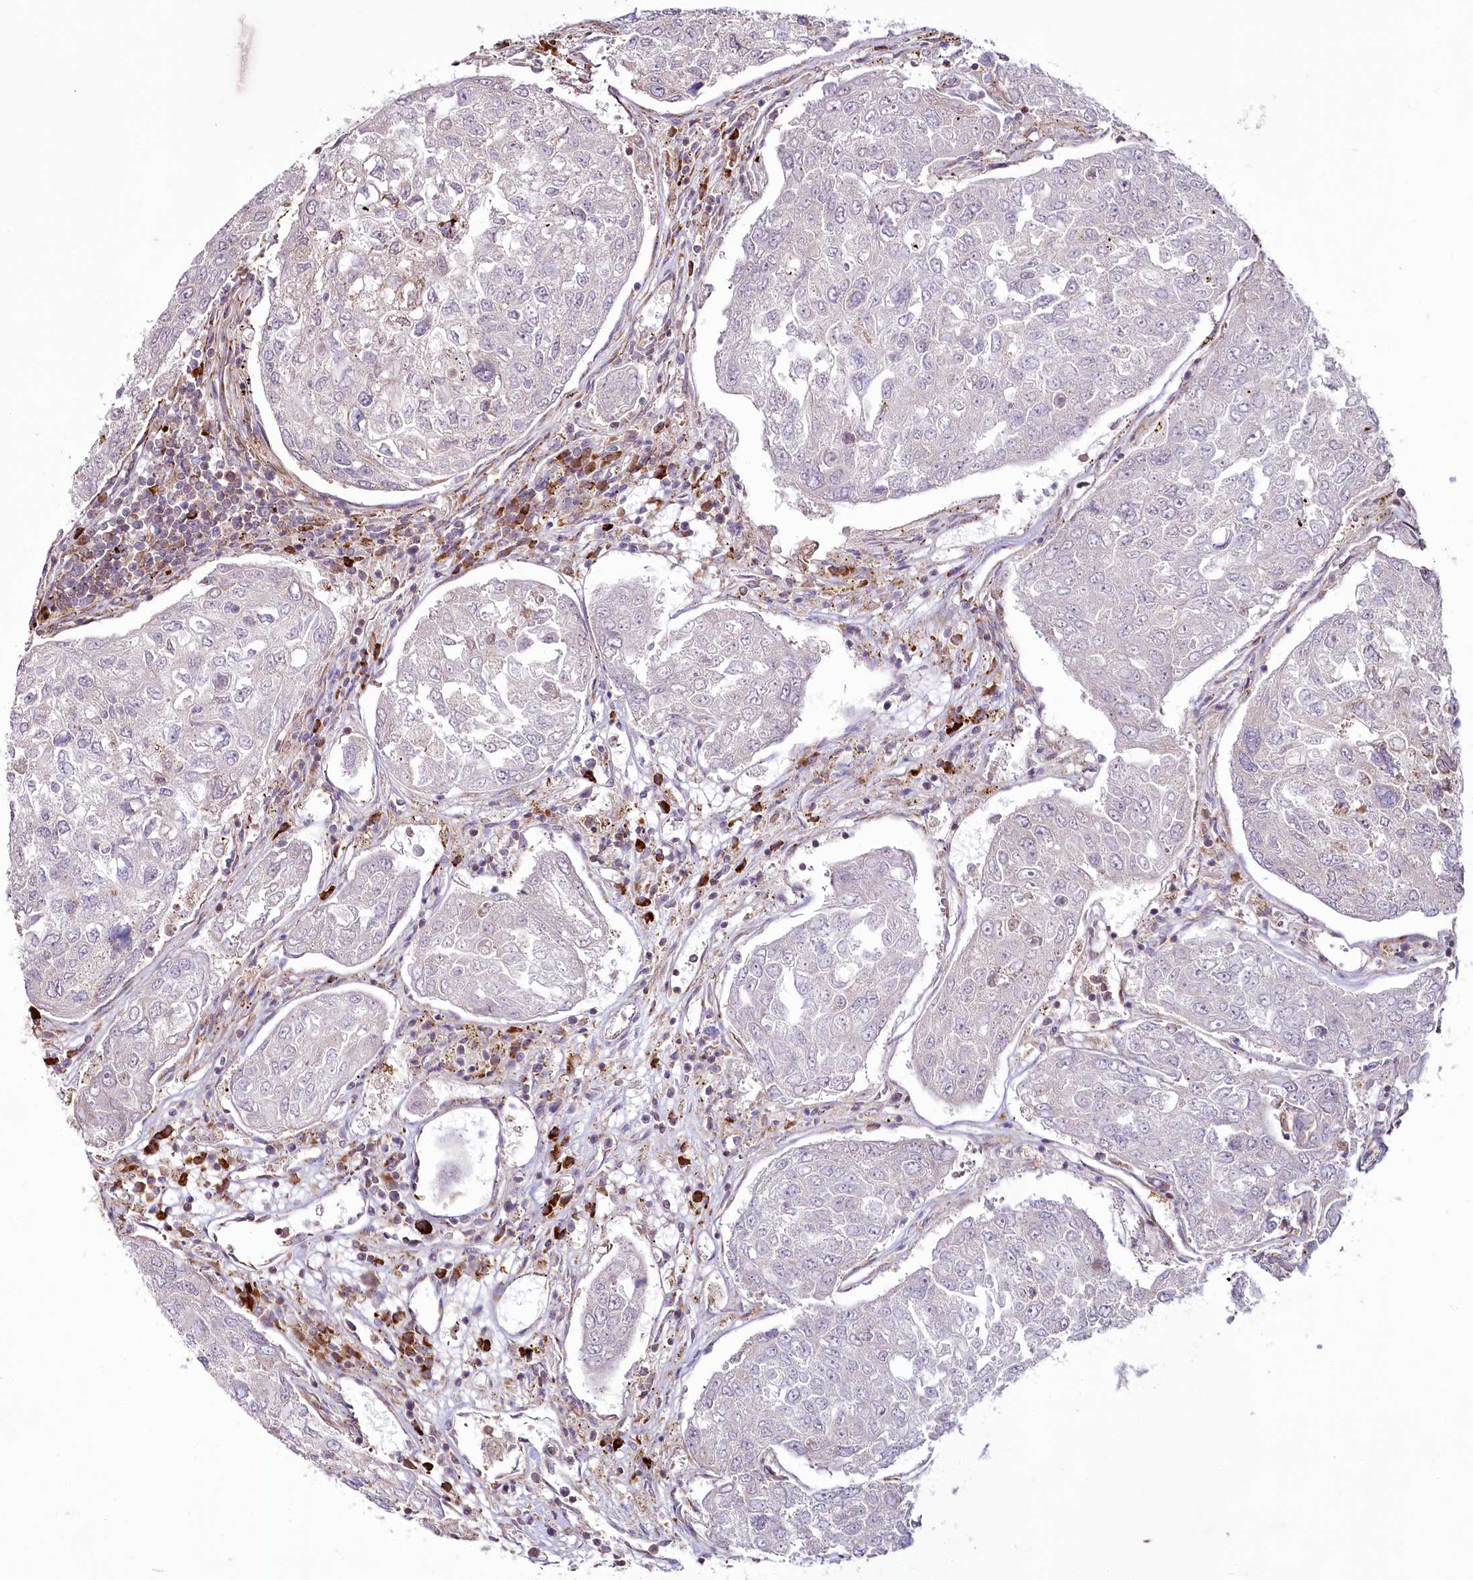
{"staining": {"intensity": "moderate", "quantity": "<25%", "location": "cytoplasmic/membranous"}, "tissue": "urothelial cancer", "cell_type": "Tumor cells", "image_type": "cancer", "snomed": [{"axis": "morphology", "description": "Urothelial carcinoma, High grade"}, {"axis": "topography", "description": "Lymph node"}, {"axis": "topography", "description": "Urinary bladder"}], "caption": "Urothelial carcinoma (high-grade) tissue displays moderate cytoplasmic/membranous staining in about <25% of tumor cells, visualized by immunohistochemistry.", "gene": "POGLUT1", "patient": {"sex": "male", "age": 51}}